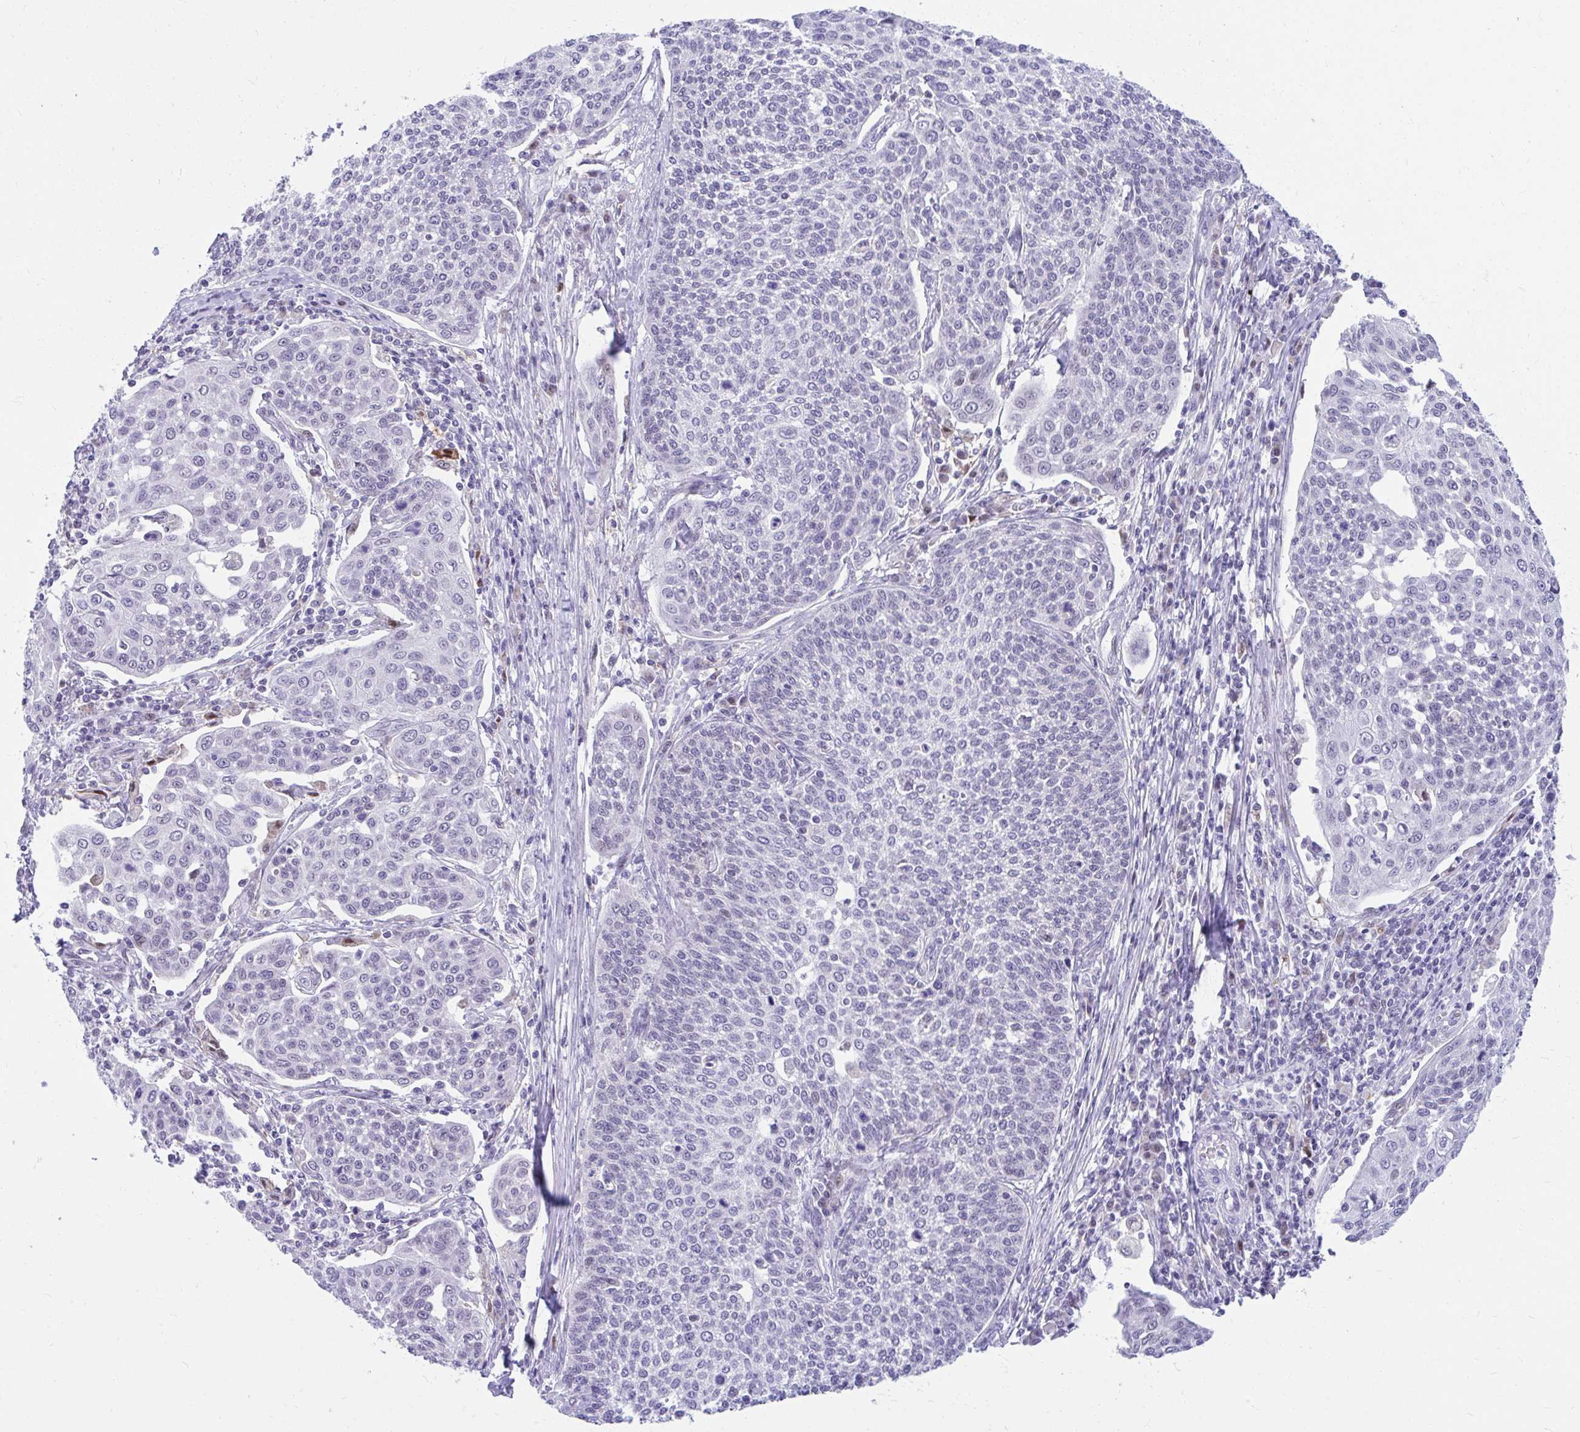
{"staining": {"intensity": "negative", "quantity": "none", "location": "none"}, "tissue": "cervical cancer", "cell_type": "Tumor cells", "image_type": "cancer", "snomed": [{"axis": "morphology", "description": "Squamous cell carcinoma, NOS"}, {"axis": "topography", "description": "Cervix"}], "caption": "A high-resolution histopathology image shows immunohistochemistry staining of cervical squamous cell carcinoma, which shows no significant expression in tumor cells.", "gene": "GLB1L2", "patient": {"sex": "female", "age": 34}}